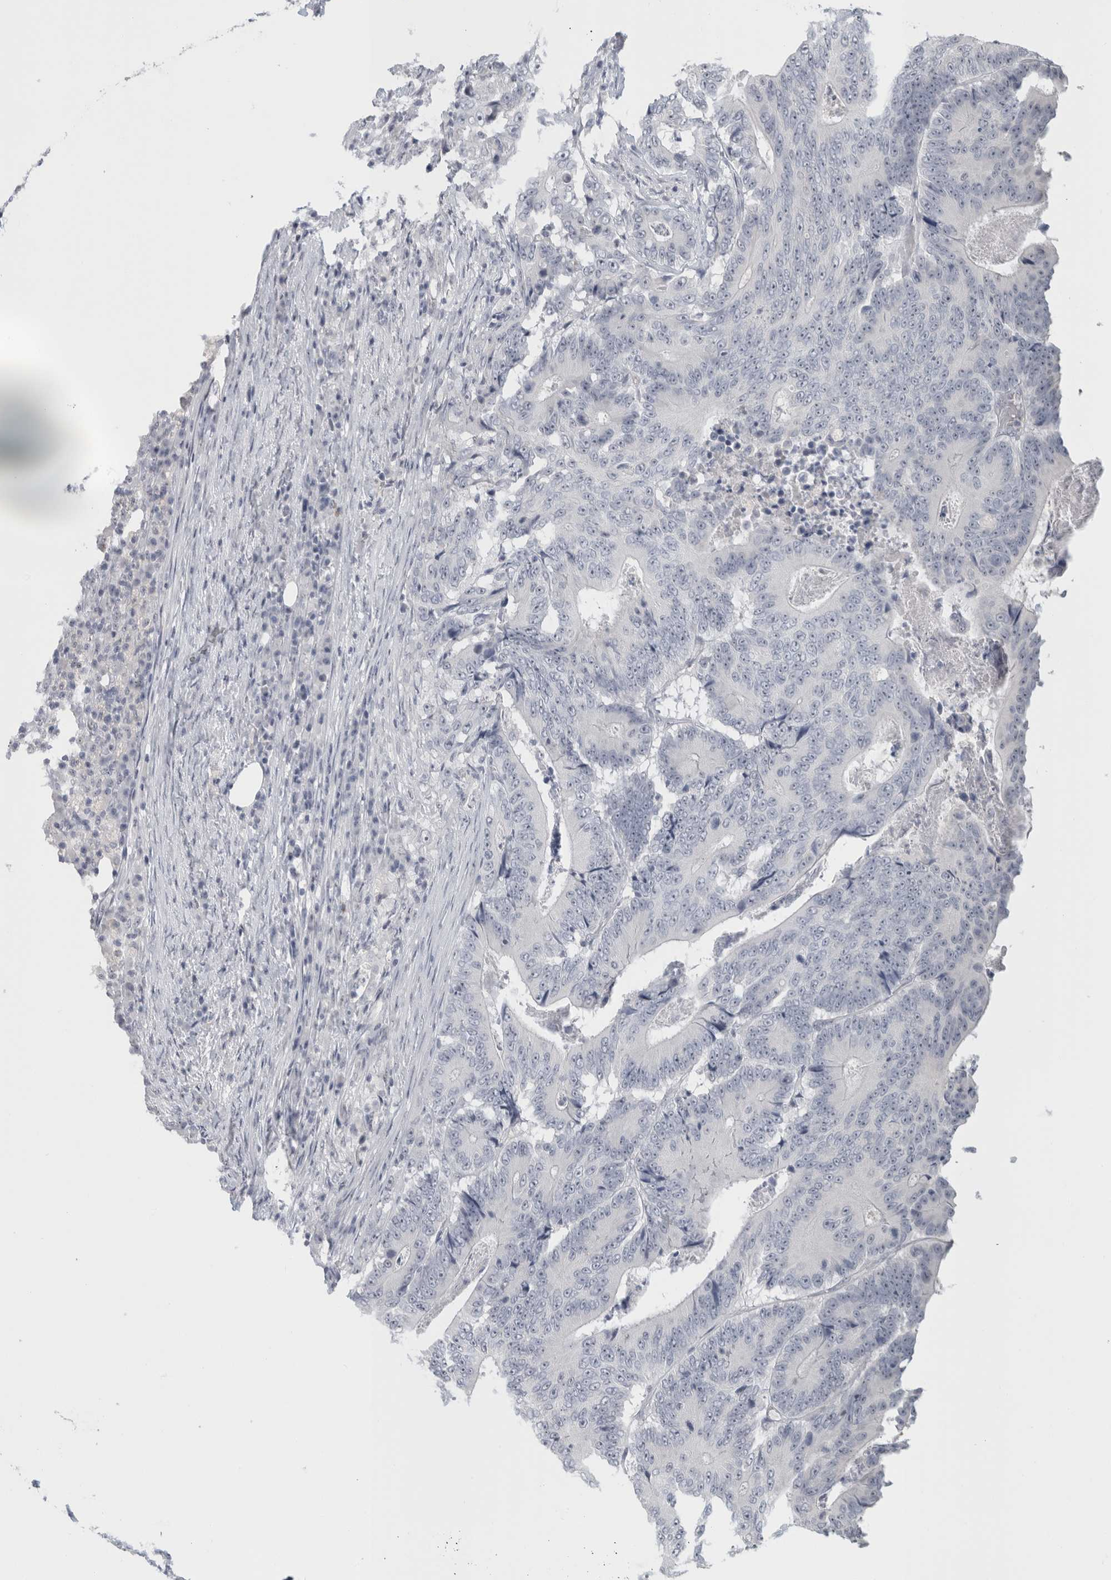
{"staining": {"intensity": "weak", "quantity": "<25%", "location": "nuclear"}, "tissue": "colorectal cancer", "cell_type": "Tumor cells", "image_type": "cancer", "snomed": [{"axis": "morphology", "description": "Adenocarcinoma, NOS"}, {"axis": "topography", "description": "Colon"}], "caption": "DAB (3,3'-diaminobenzidine) immunohistochemical staining of colorectal cancer (adenocarcinoma) shows no significant staining in tumor cells.", "gene": "FMR1NB", "patient": {"sex": "male", "age": 83}}